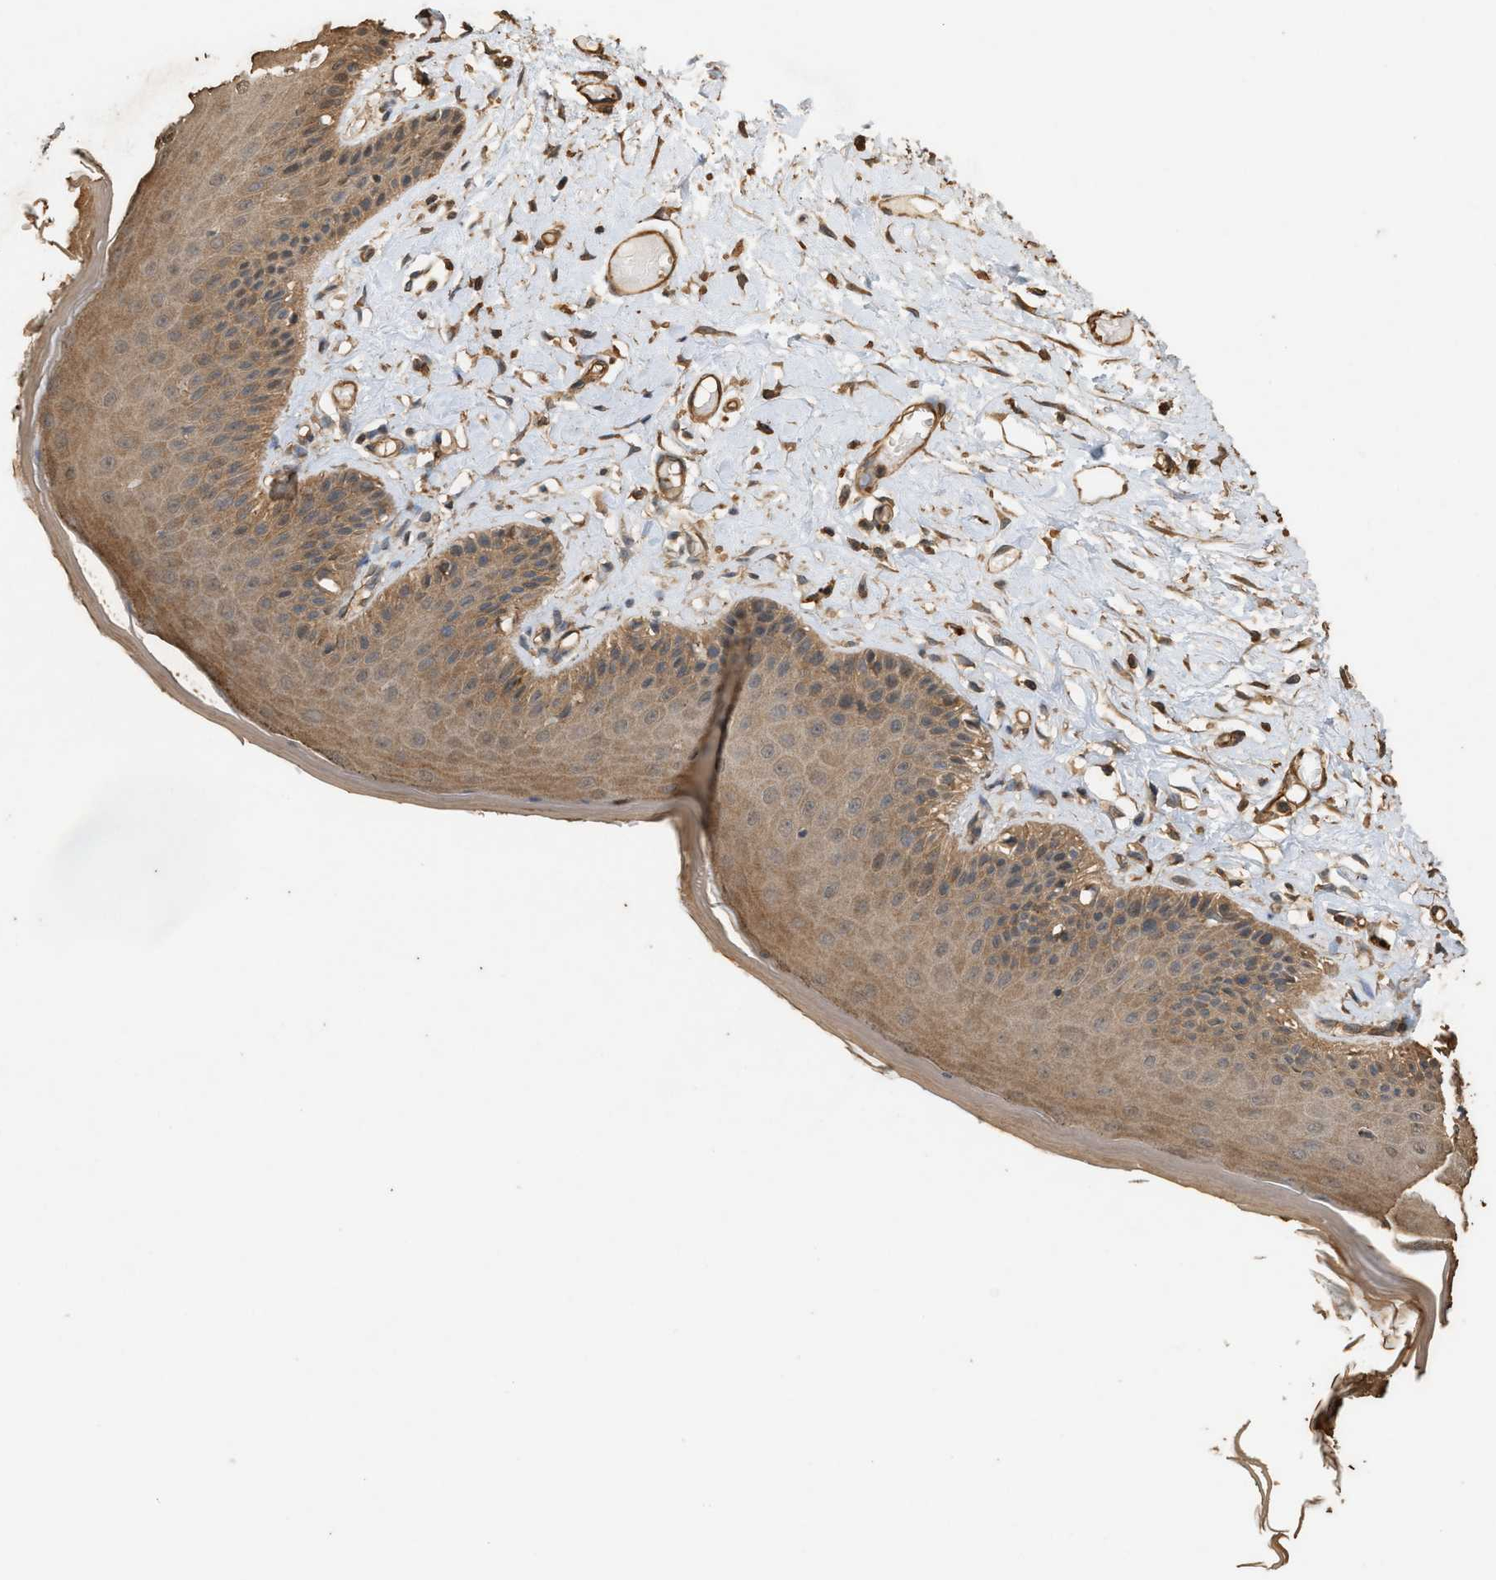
{"staining": {"intensity": "moderate", "quantity": ">75%", "location": "cytoplasmic/membranous"}, "tissue": "skin", "cell_type": "Epidermal cells", "image_type": "normal", "snomed": [{"axis": "morphology", "description": "Normal tissue, NOS"}, {"axis": "topography", "description": "Vulva"}], "caption": "Immunohistochemistry (DAB) staining of normal skin exhibits moderate cytoplasmic/membranous protein expression in approximately >75% of epidermal cells.", "gene": "DCAF7", "patient": {"sex": "female", "age": 73}}